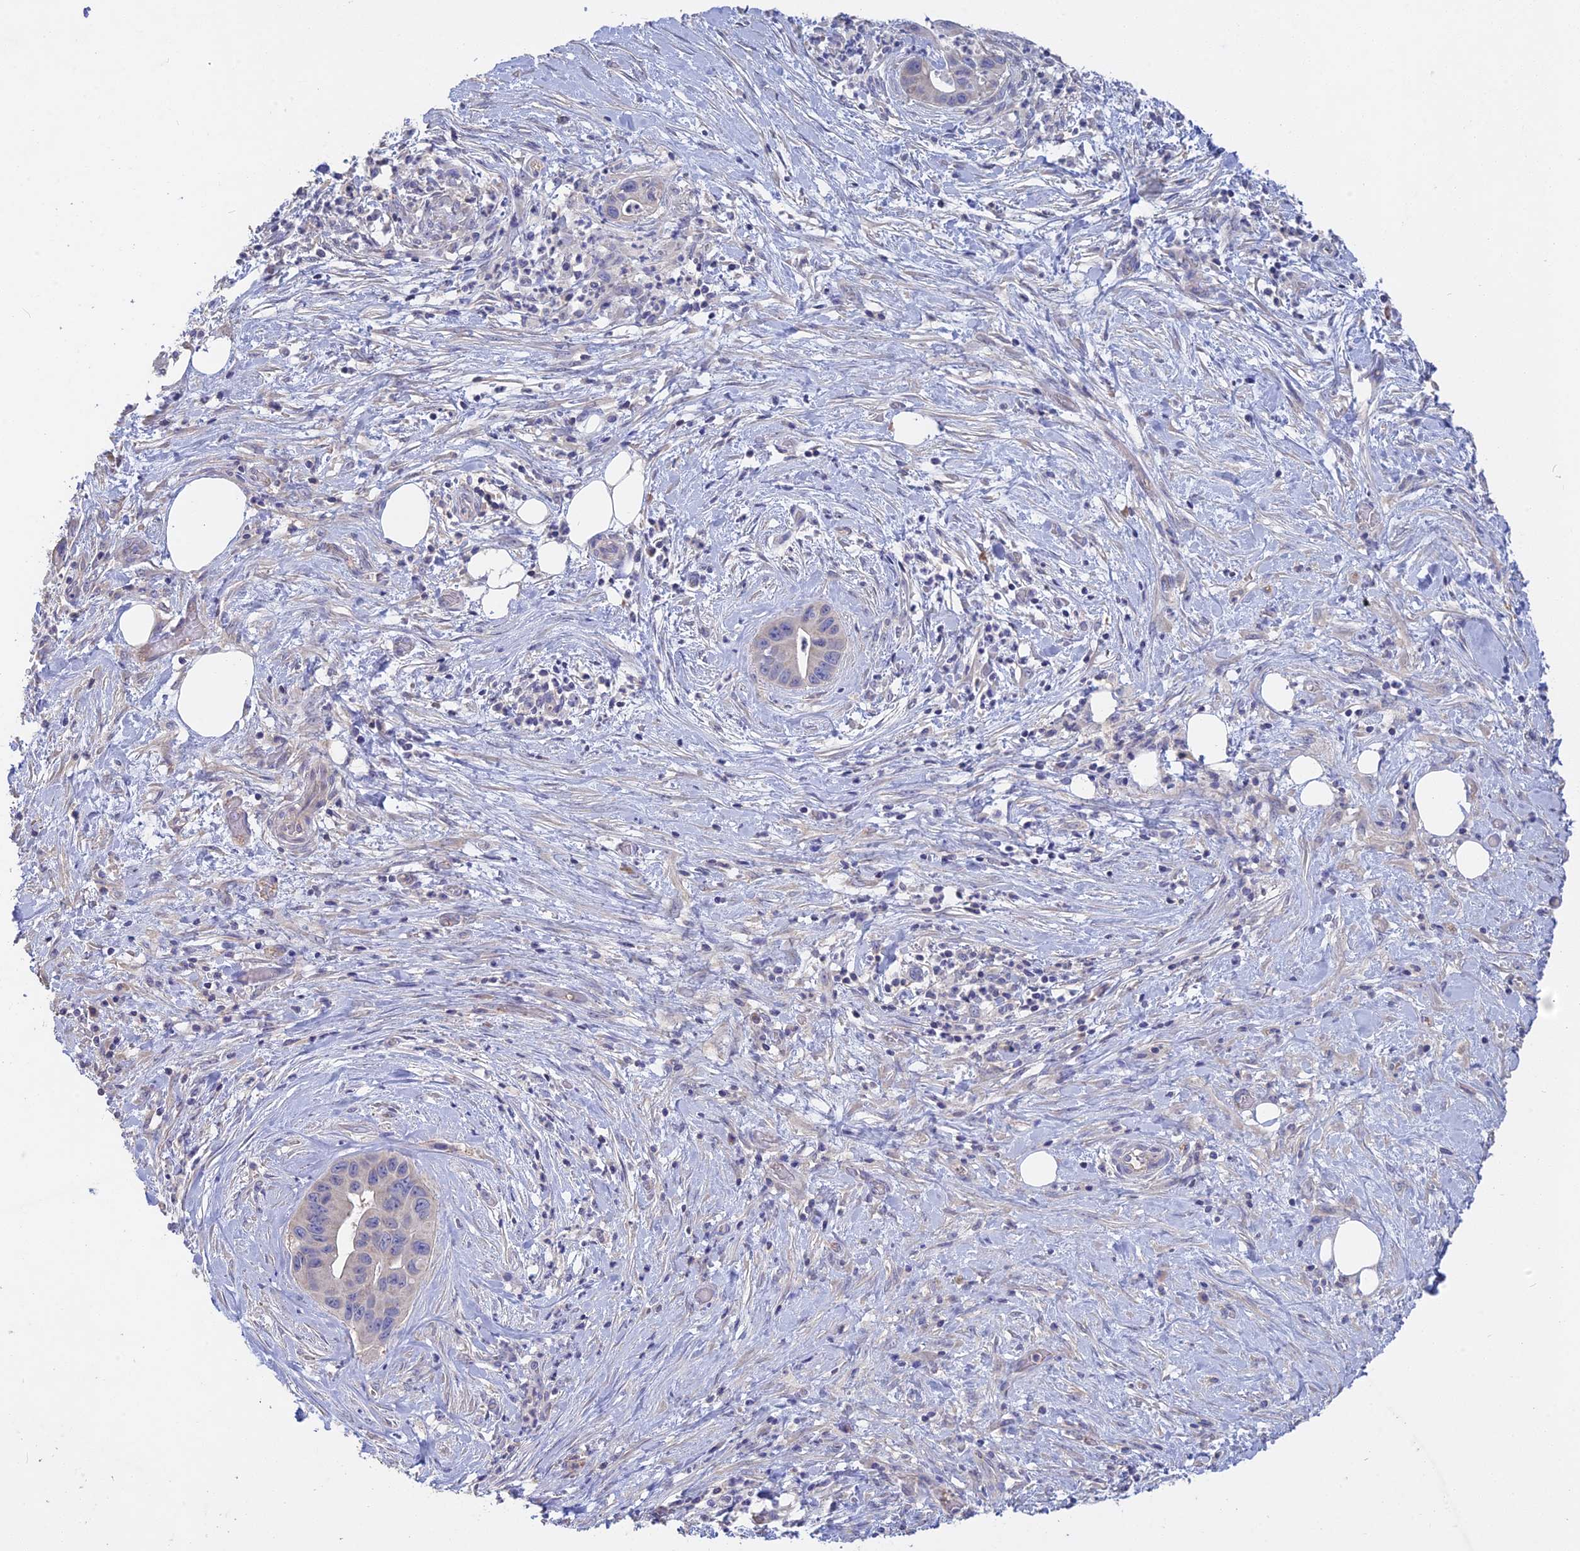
{"staining": {"intensity": "negative", "quantity": "none", "location": "none"}, "tissue": "pancreatic cancer", "cell_type": "Tumor cells", "image_type": "cancer", "snomed": [{"axis": "morphology", "description": "Adenocarcinoma, NOS"}, {"axis": "topography", "description": "Pancreas"}], "caption": "Tumor cells are negative for brown protein staining in adenocarcinoma (pancreatic).", "gene": "ADGRA1", "patient": {"sex": "male", "age": 73}}